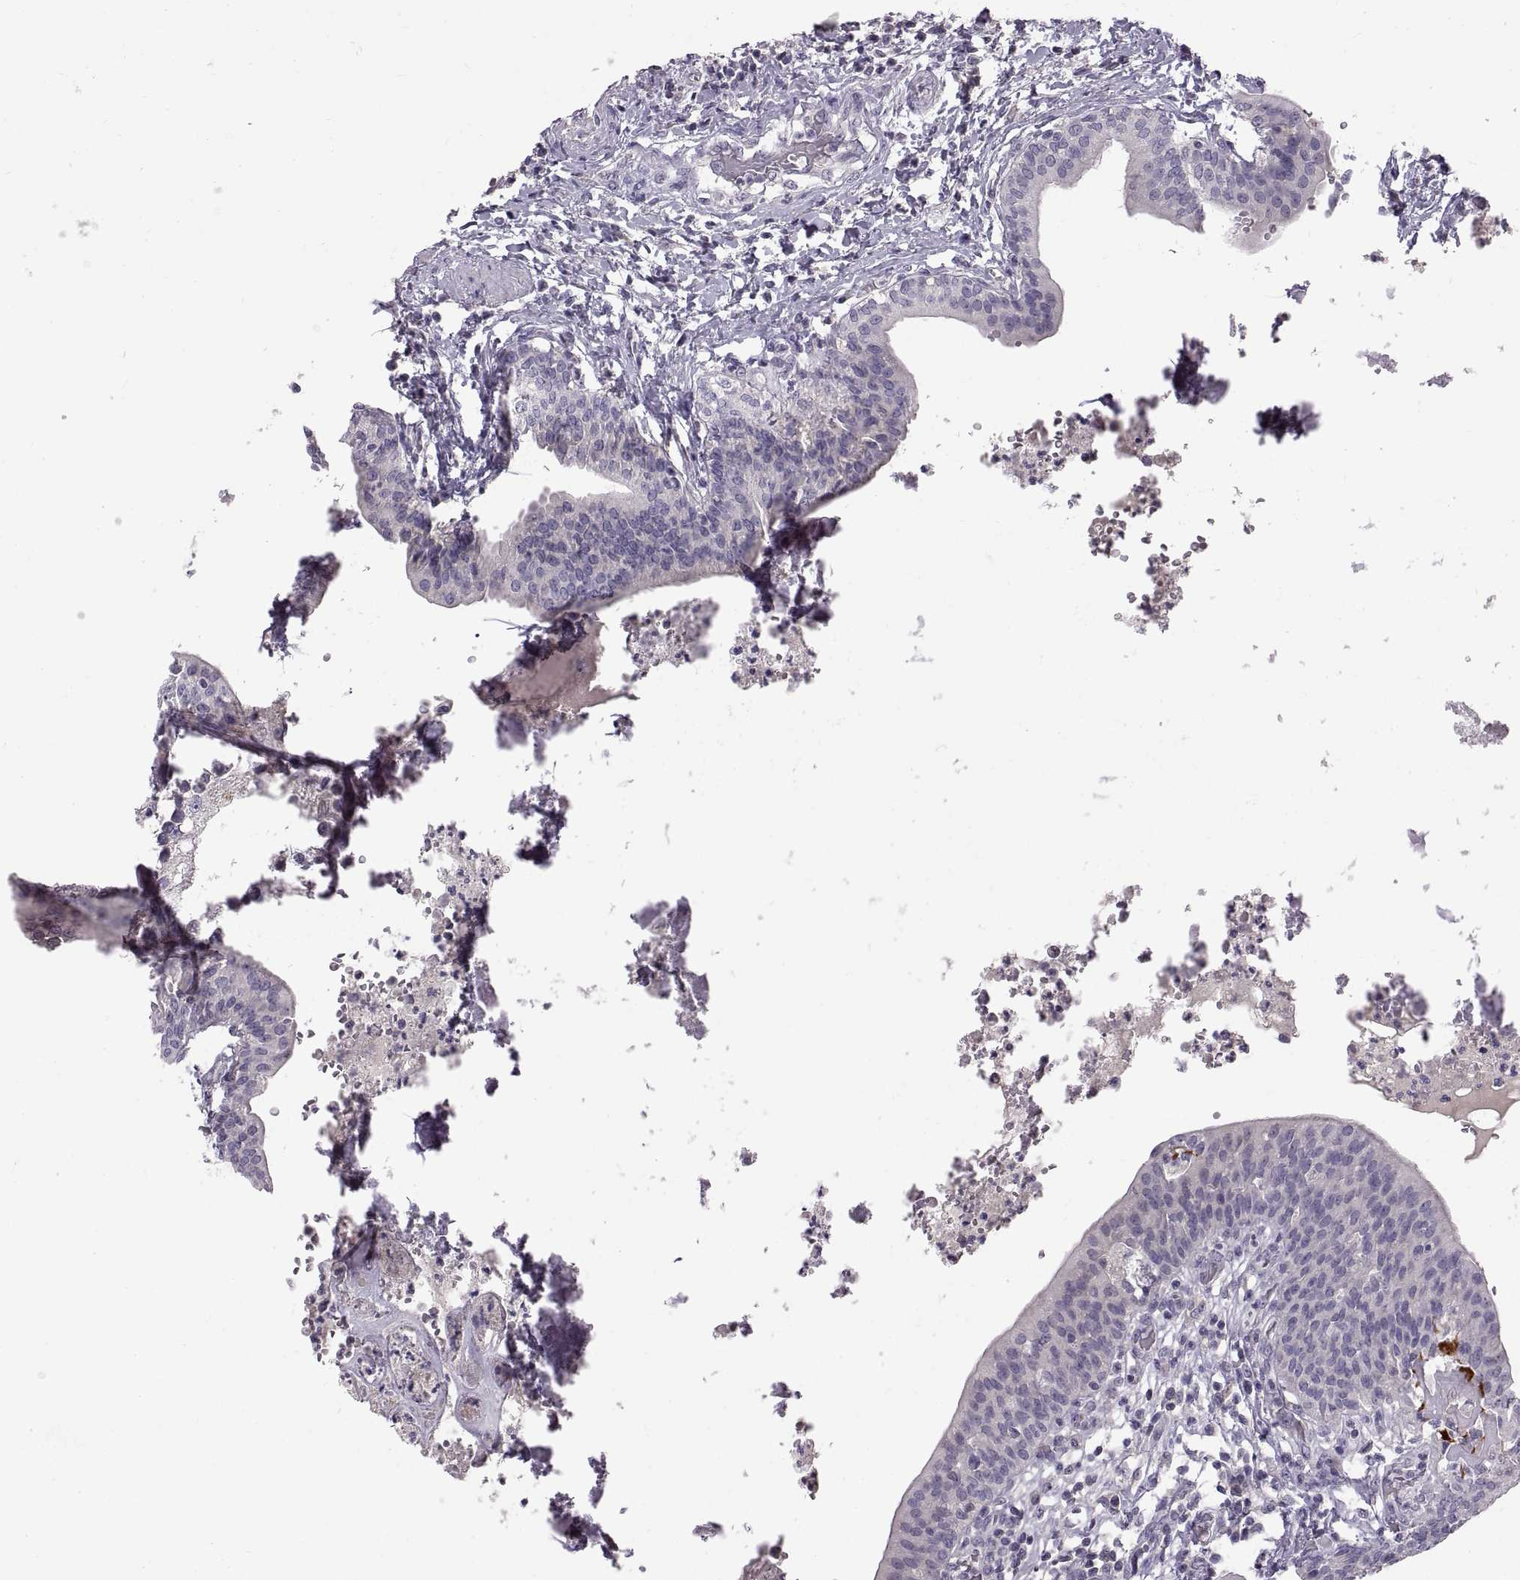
{"staining": {"intensity": "negative", "quantity": "none", "location": "none"}, "tissue": "urinary bladder", "cell_type": "Urothelial cells", "image_type": "normal", "snomed": [{"axis": "morphology", "description": "Normal tissue, NOS"}, {"axis": "topography", "description": "Urinary bladder"}], "caption": "Immunohistochemical staining of unremarkable urinary bladder reveals no significant expression in urothelial cells. The staining was performed using DAB (3,3'-diaminobenzidine) to visualize the protein expression in brown, while the nuclei were stained in blue with hematoxylin (Magnification: 20x).", "gene": "WFDC8", "patient": {"sex": "male", "age": 66}}